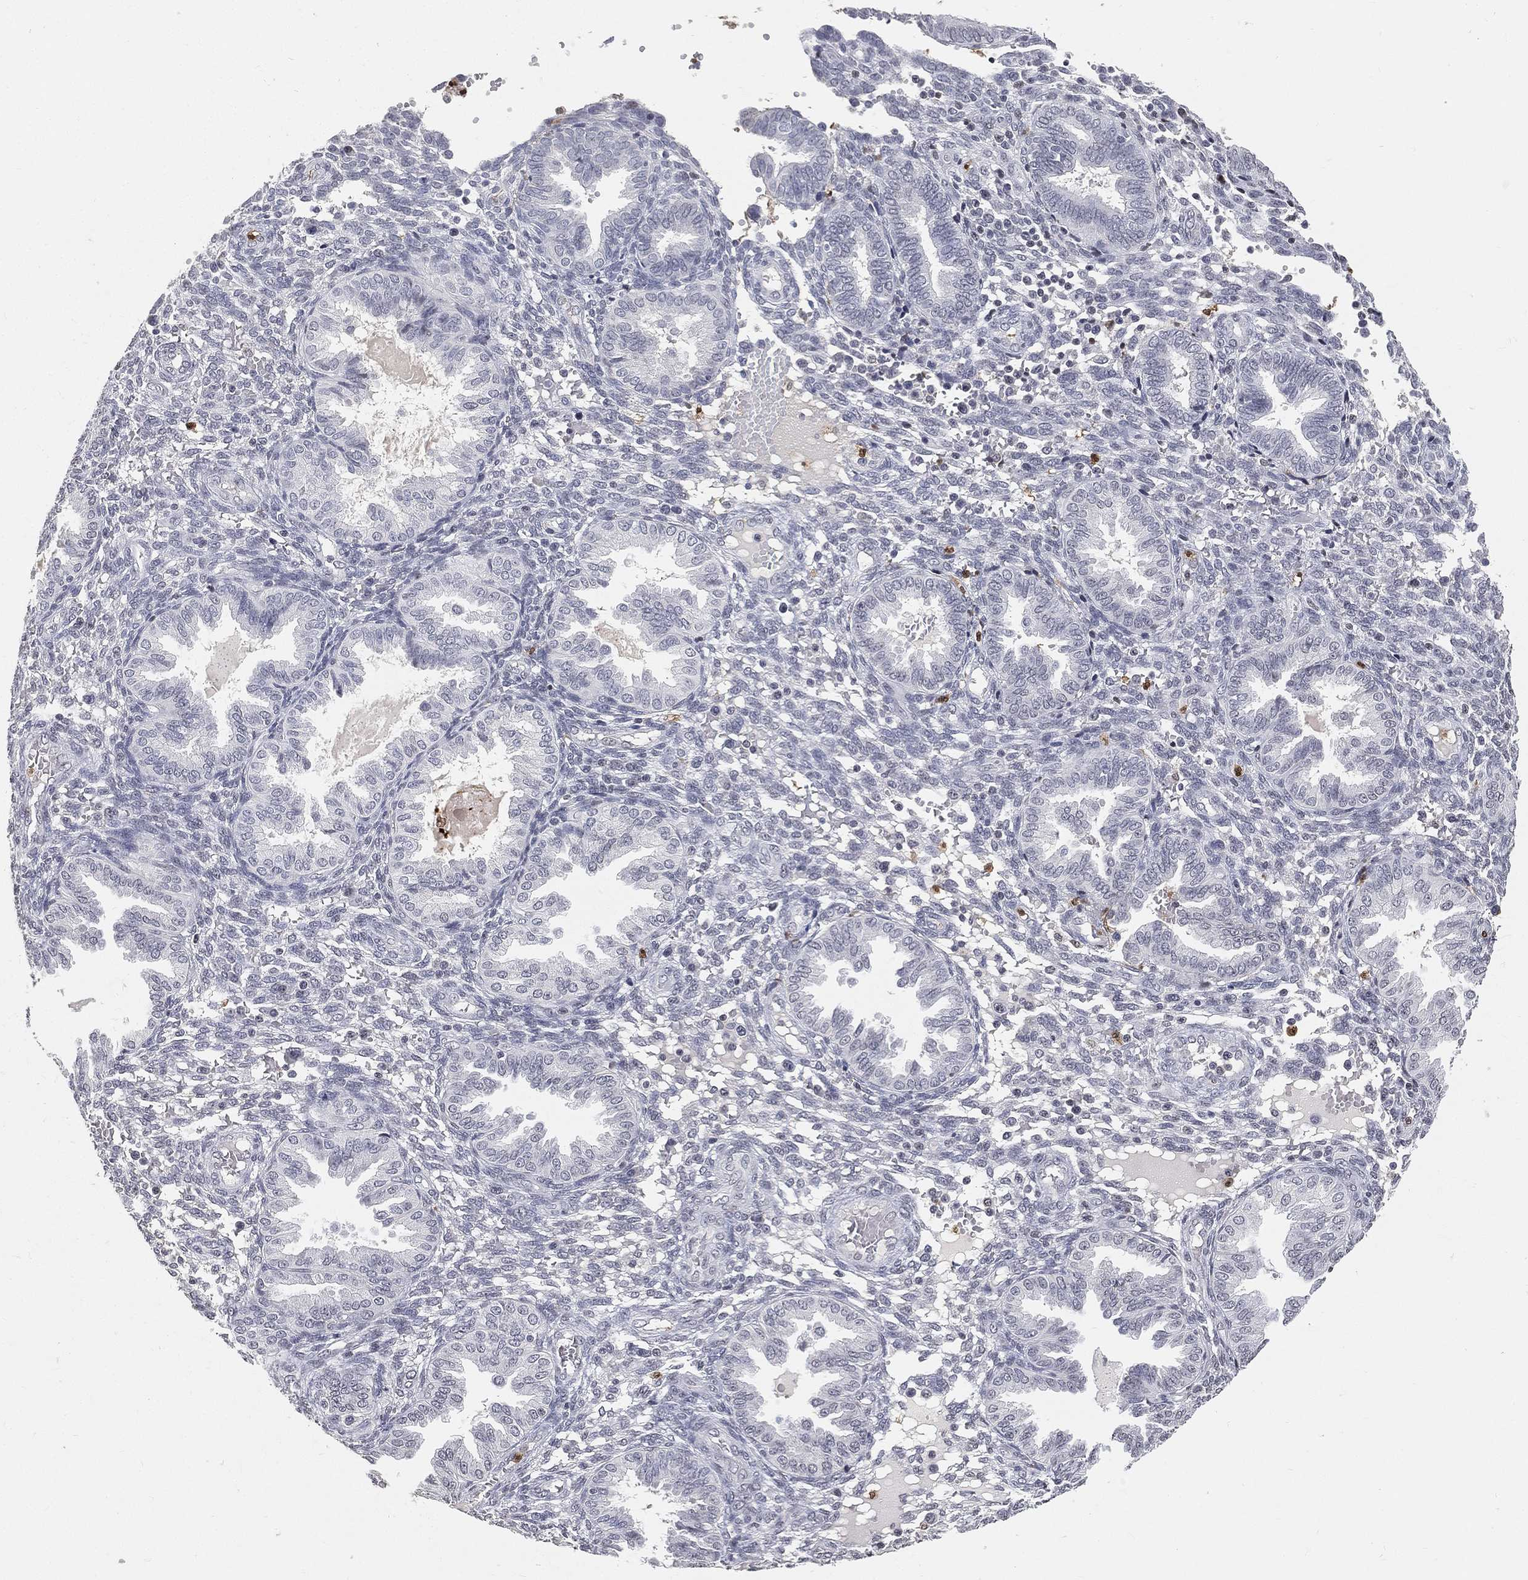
{"staining": {"intensity": "negative", "quantity": "none", "location": "none"}, "tissue": "endometrium", "cell_type": "Cells in endometrial stroma", "image_type": "normal", "snomed": [{"axis": "morphology", "description": "Normal tissue, NOS"}, {"axis": "topography", "description": "Endometrium"}], "caption": "Immunohistochemistry micrograph of unremarkable endometrium: human endometrium stained with DAB (3,3'-diaminobenzidine) displays no significant protein expression in cells in endometrial stroma. (Immunohistochemistry, brightfield microscopy, high magnification).", "gene": "ARG1", "patient": {"sex": "female", "age": 42}}